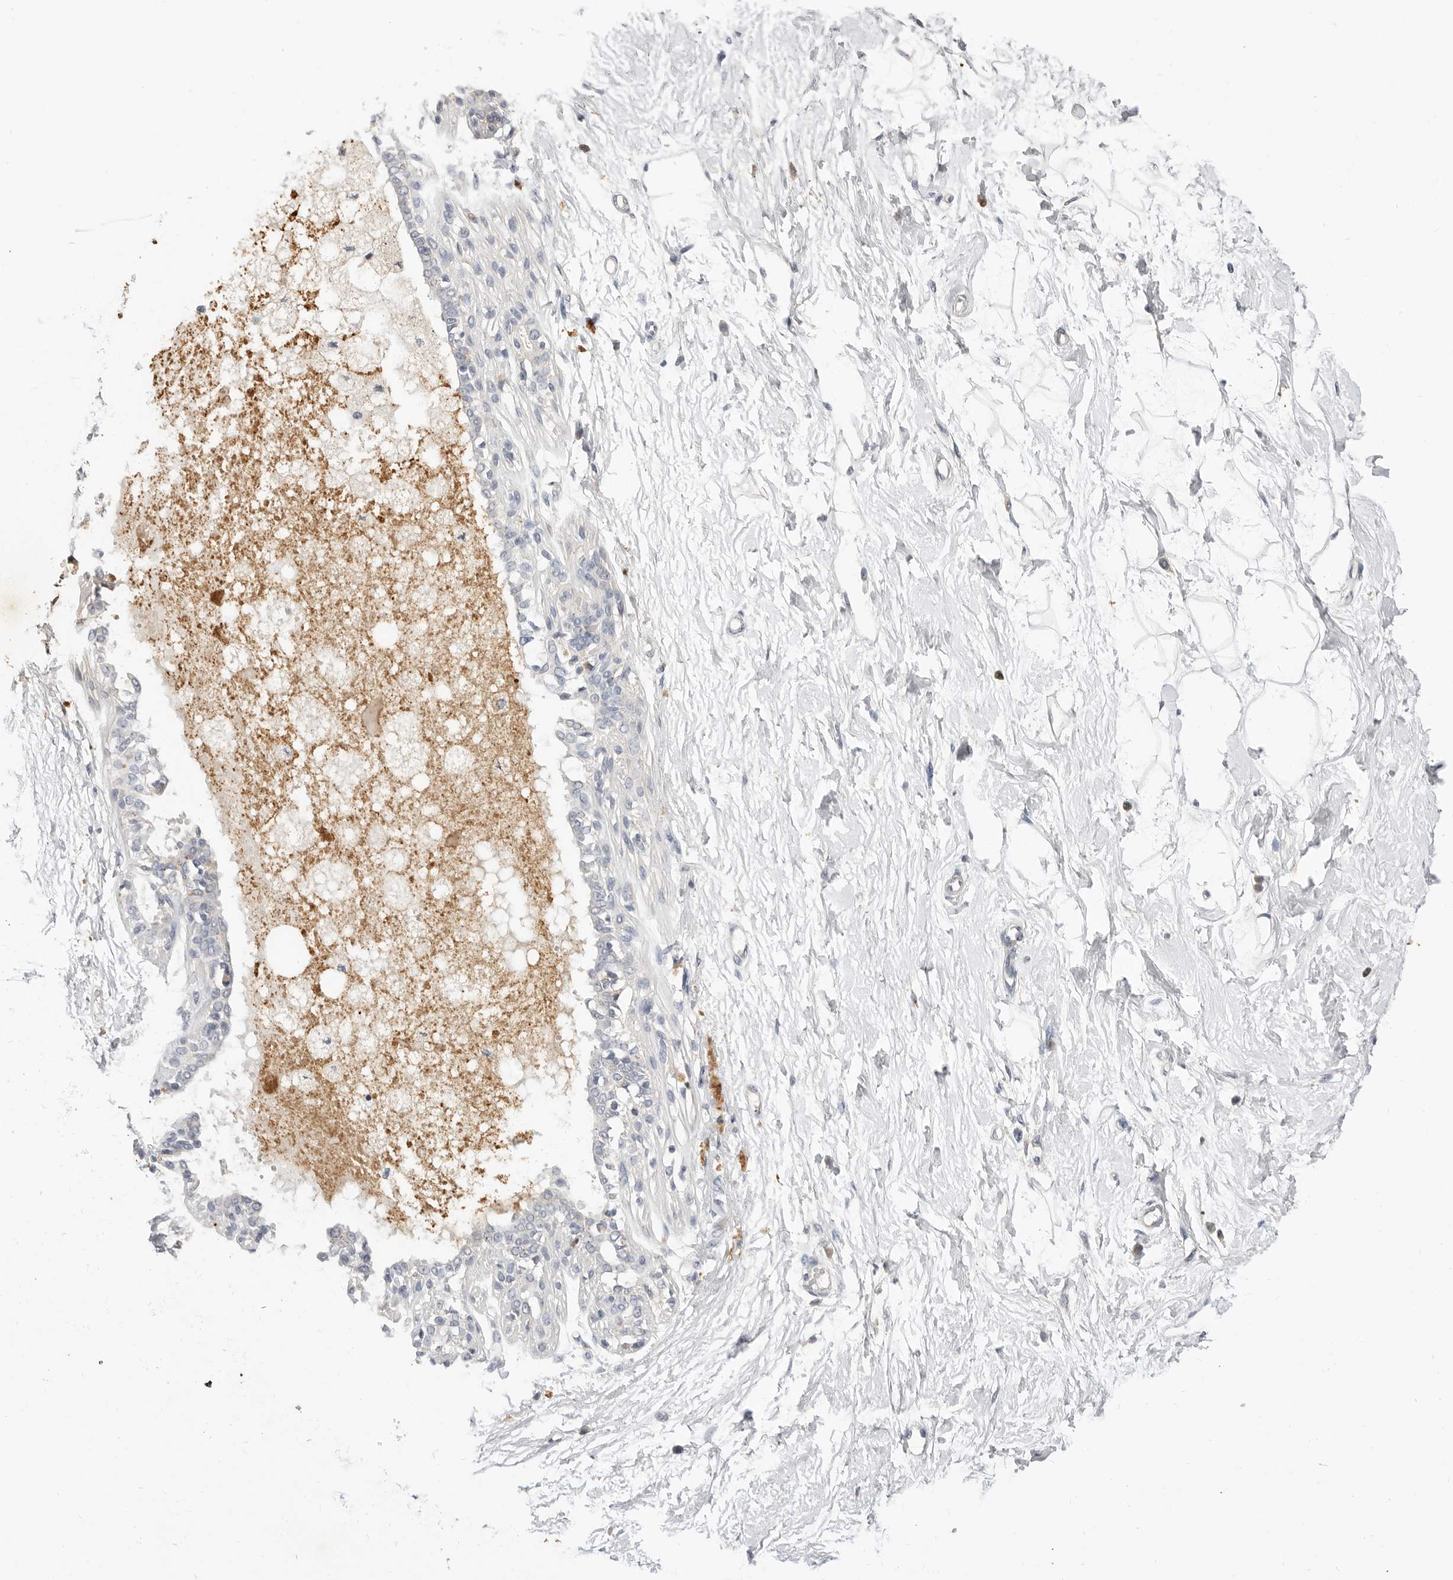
{"staining": {"intensity": "negative", "quantity": "none", "location": "none"}, "tissue": "breast", "cell_type": "Adipocytes", "image_type": "normal", "snomed": [{"axis": "morphology", "description": "Normal tissue, NOS"}, {"axis": "topography", "description": "Breast"}], "caption": "DAB (3,3'-diaminobenzidine) immunohistochemical staining of normal human breast reveals no significant expression in adipocytes.", "gene": "LTBR", "patient": {"sex": "female", "age": 45}}